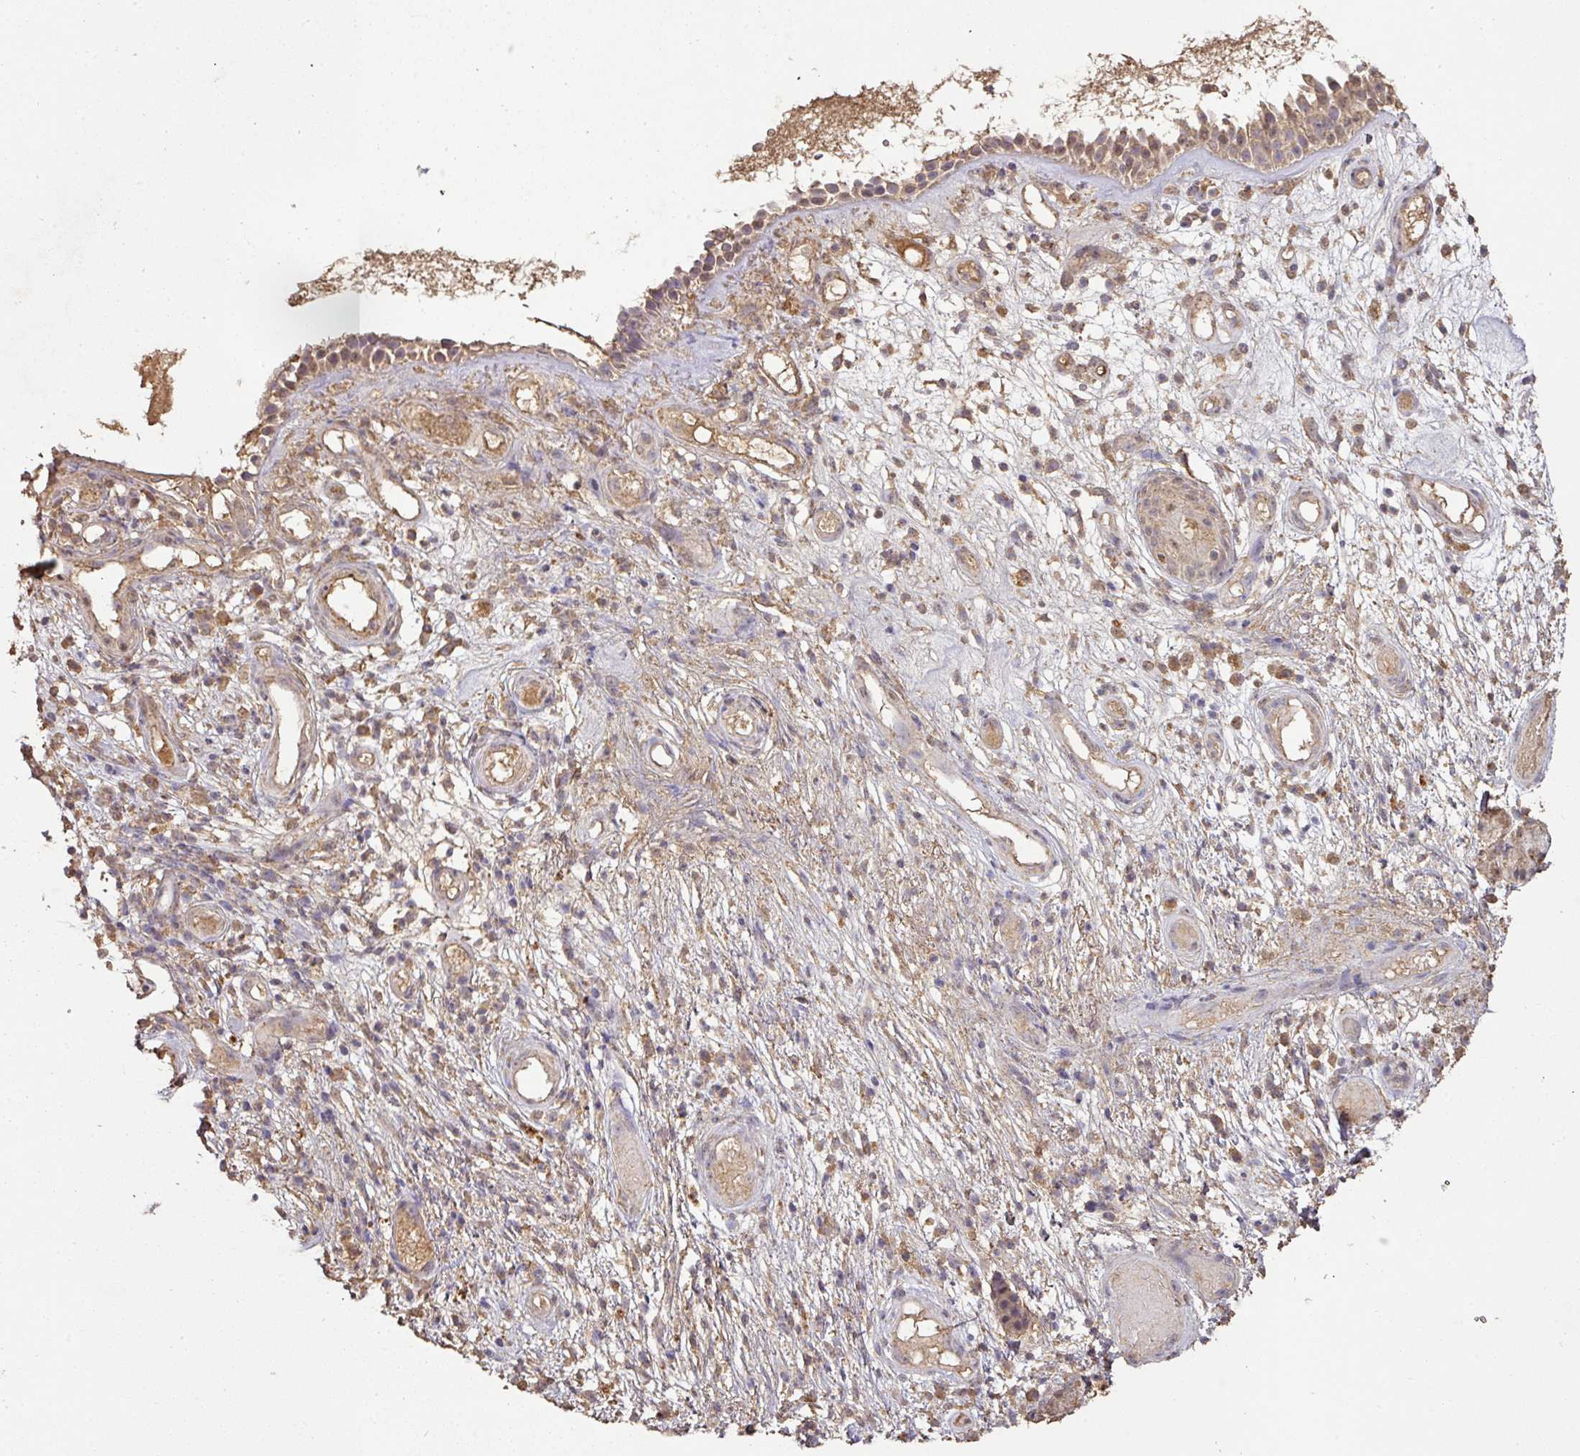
{"staining": {"intensity": "weak", "quantity": ">75%", "location": "cytoplasmic/membranous"}, "tissue": "nasopharynx", "cell_type": "Respiratory epithelial cells", "image_type": "normal", "snomed": [{"axis": "morphology", "description": "Normal tissue, NOS"}, {"axis": "morphology", "description": "Inflammation, NOS"}, {"axis": "topography", "description": "Nasopharynx"}], "caption": "Immunohistochemistry (IHC) of normal nasopharynx reveals low levels of weak cytoplasmic/membranous positivity in about >75% of respiratory epithelial cells. Immunohistochemistry stains the protein of interest in brown and the nuclei are stained blue.", "gene": "ATAT1", "patient": {"sex": "male", "age": 54}}